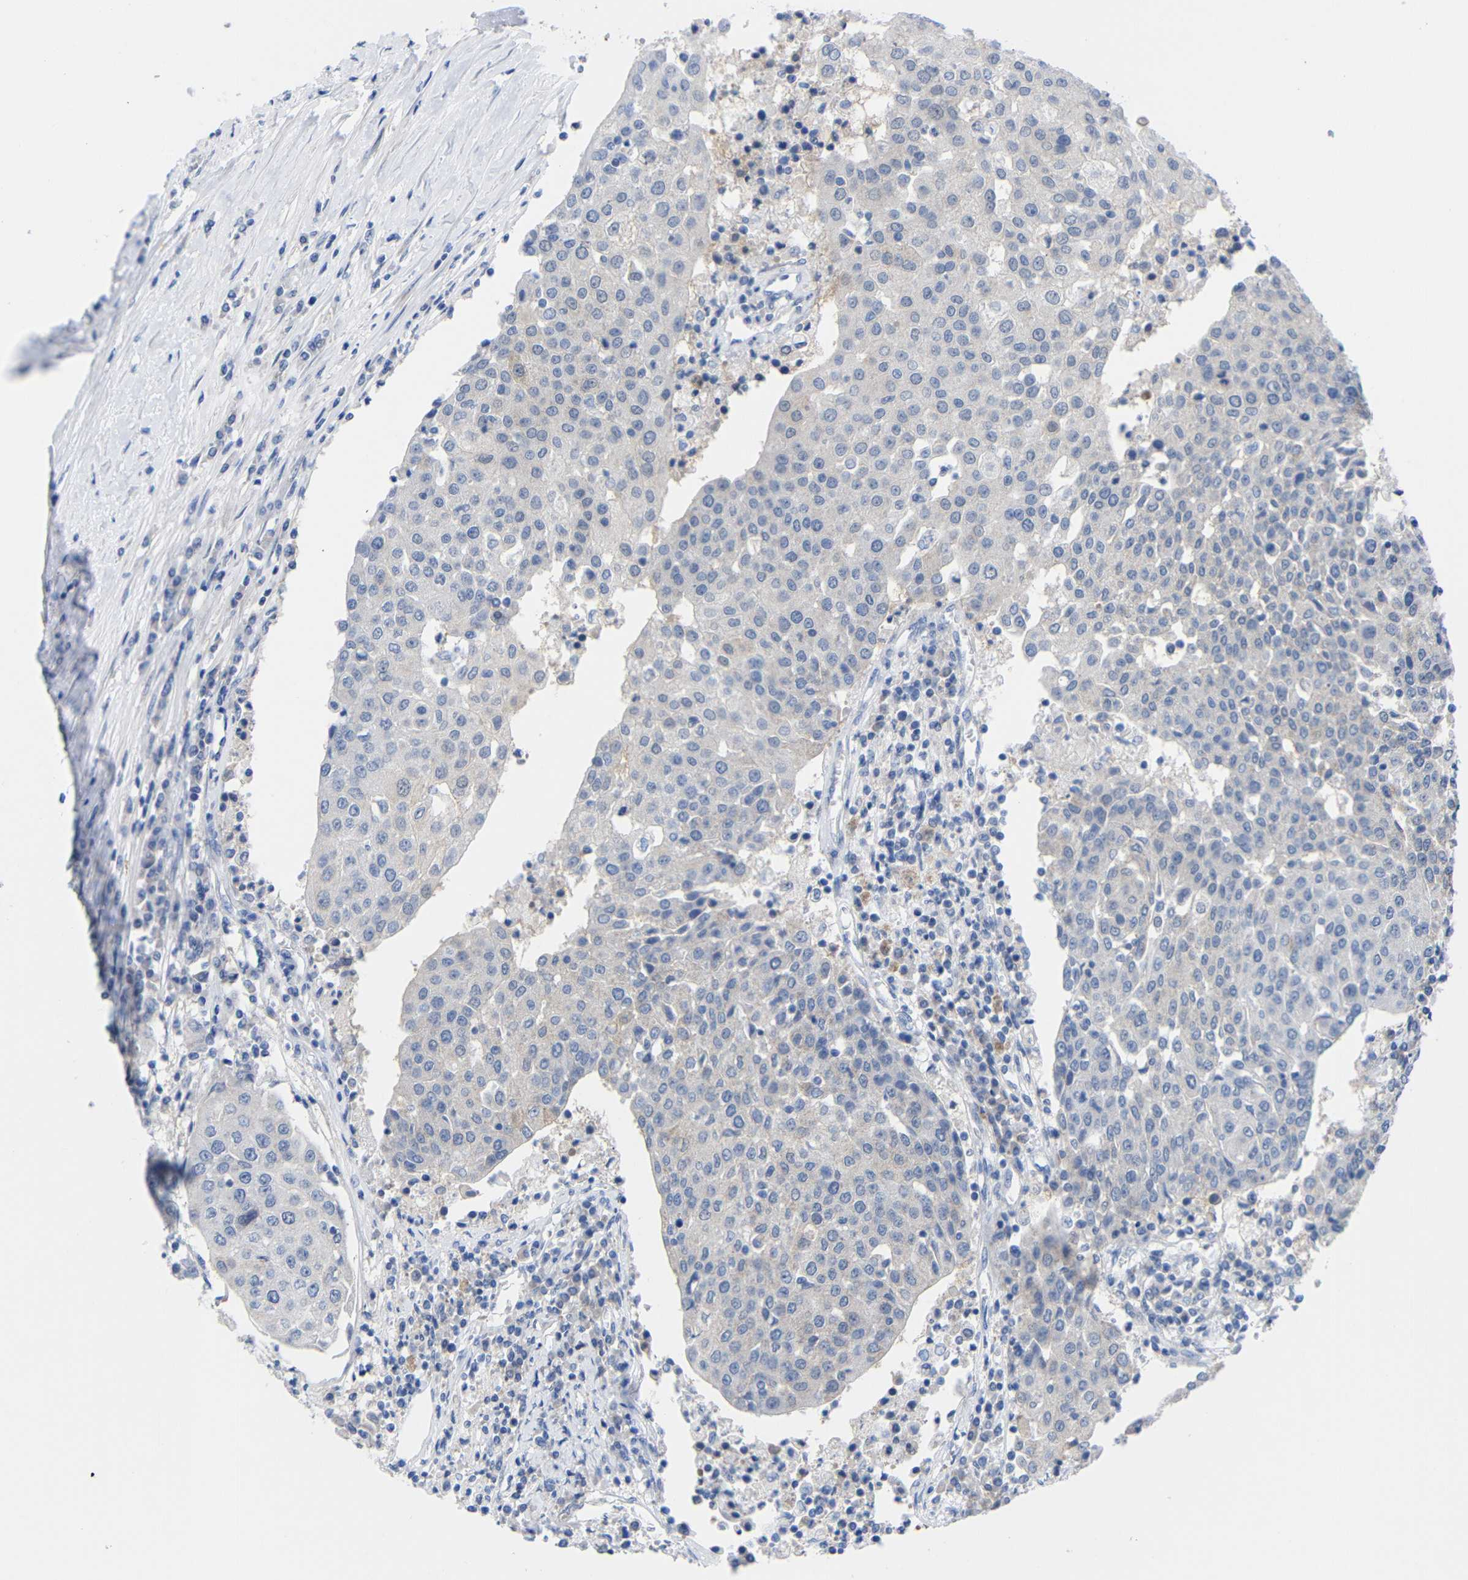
{"staining": {"intensity": "negative", "quantity": "none", "location": "none"}, "tissue": "urothelial cancer", "cell_type": "Tumor cells", "image_type": "cancer", "snomed": [{"axis": "morphology", "description": "Urothelial carcinoma, High grade"}, {"axis": "topography", "description": "Urinary bladder"}], "caption": "High-grade urothelial carcinoma stained for a protein using immunohistochemistry (IHC) shows no staining tumor cells.", "gene": "PEBP1", "patient": {"sex": "female", "age": 85}}